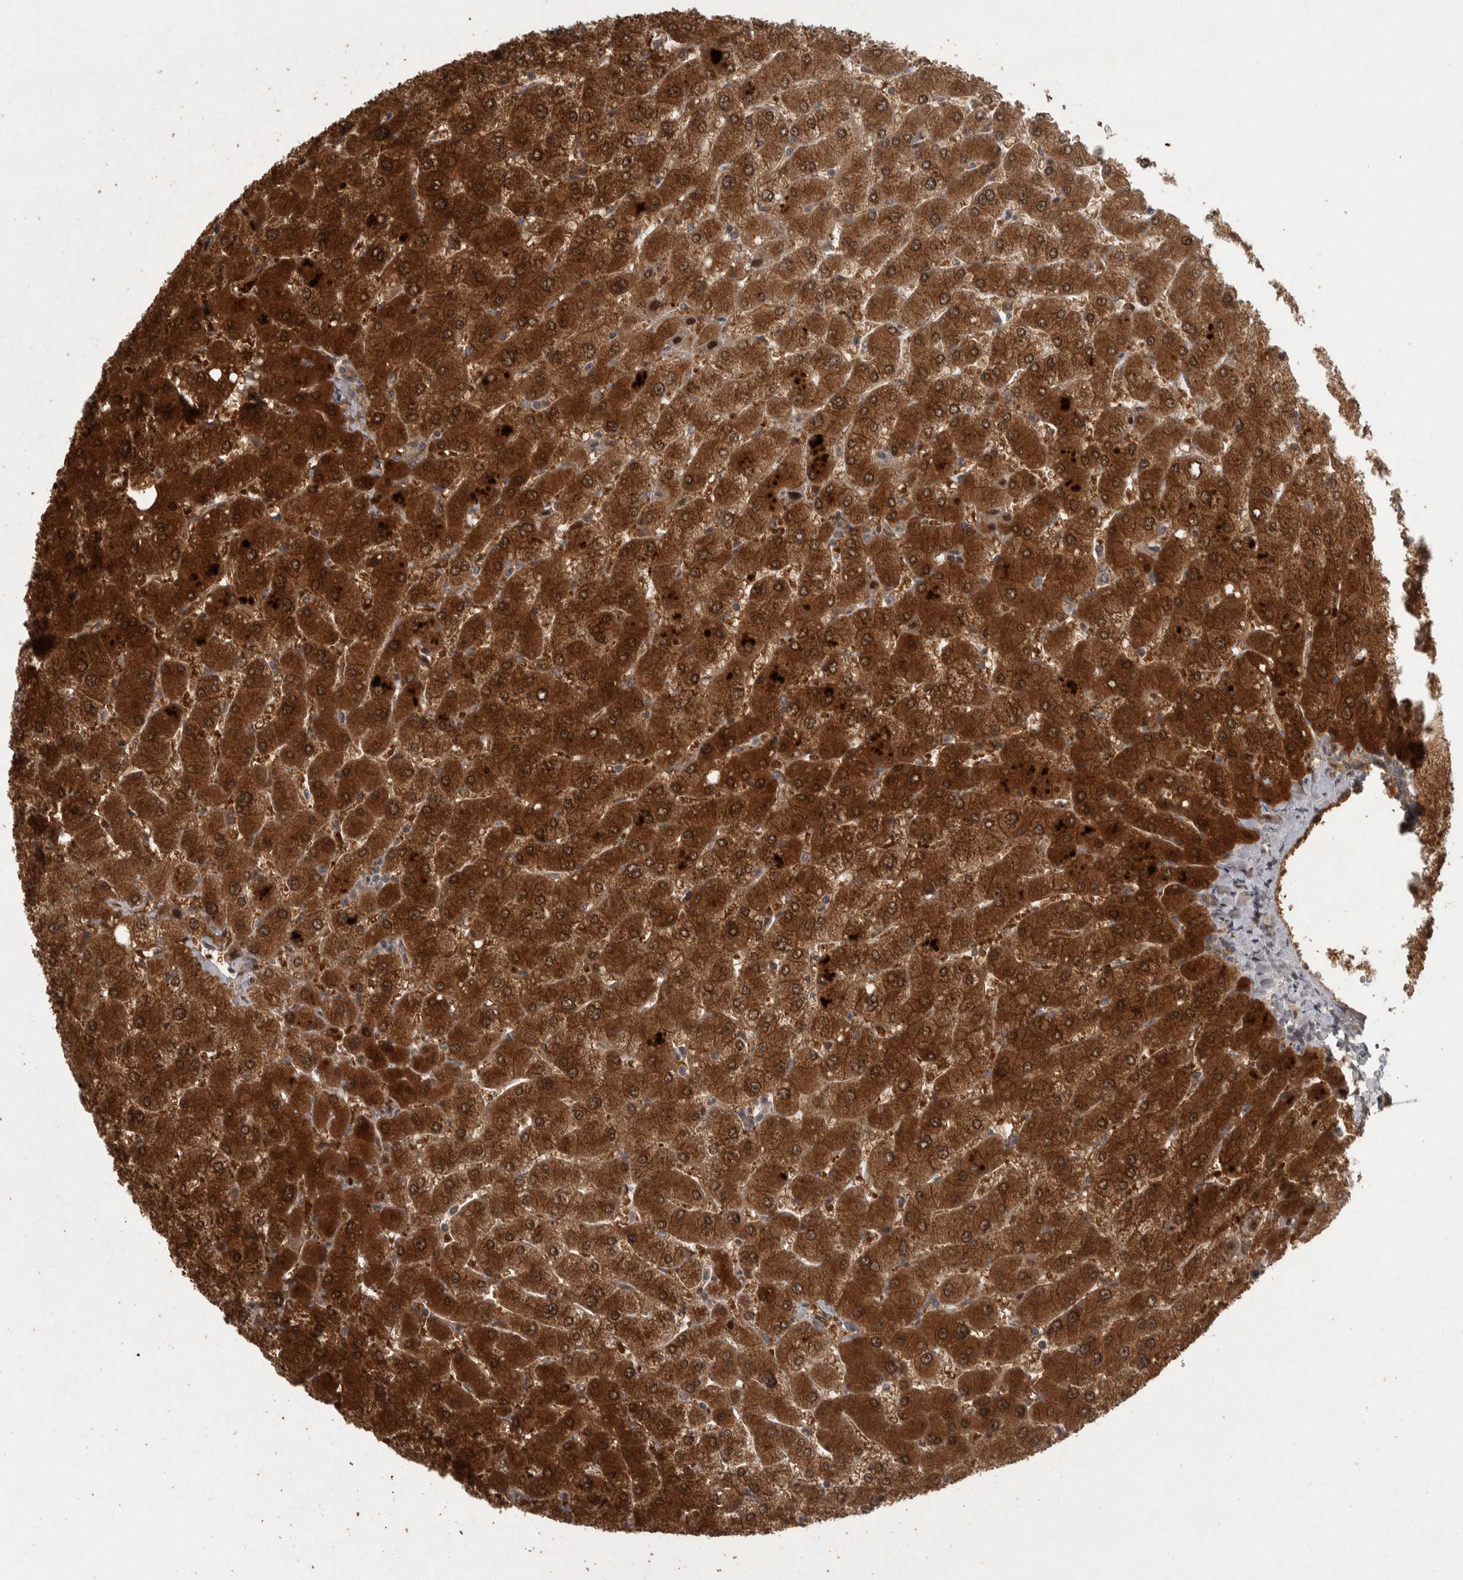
{"staining": {"intensity": "moderate", "quantity": ">75%", "location": "cytoplasmic/membranous"}, "tissue": "liver", "cell_type": "Cholangiocytes", "image_type": "normal", "snomed": [{"axis": "morphology", "description": "Normal tissue, NOS"}, {"axis": "topography", "description": "Liver"}], "caption": "Brown immunohistochemical staining in unremarkable human liver shows moderate cytoplasmic/membranous staining in about >75% of cholangiocytes. (IHC, brightfield microscopy, high magnification).", "gene": "ACO1", "patient": {"sex": "male", "age": 55}}